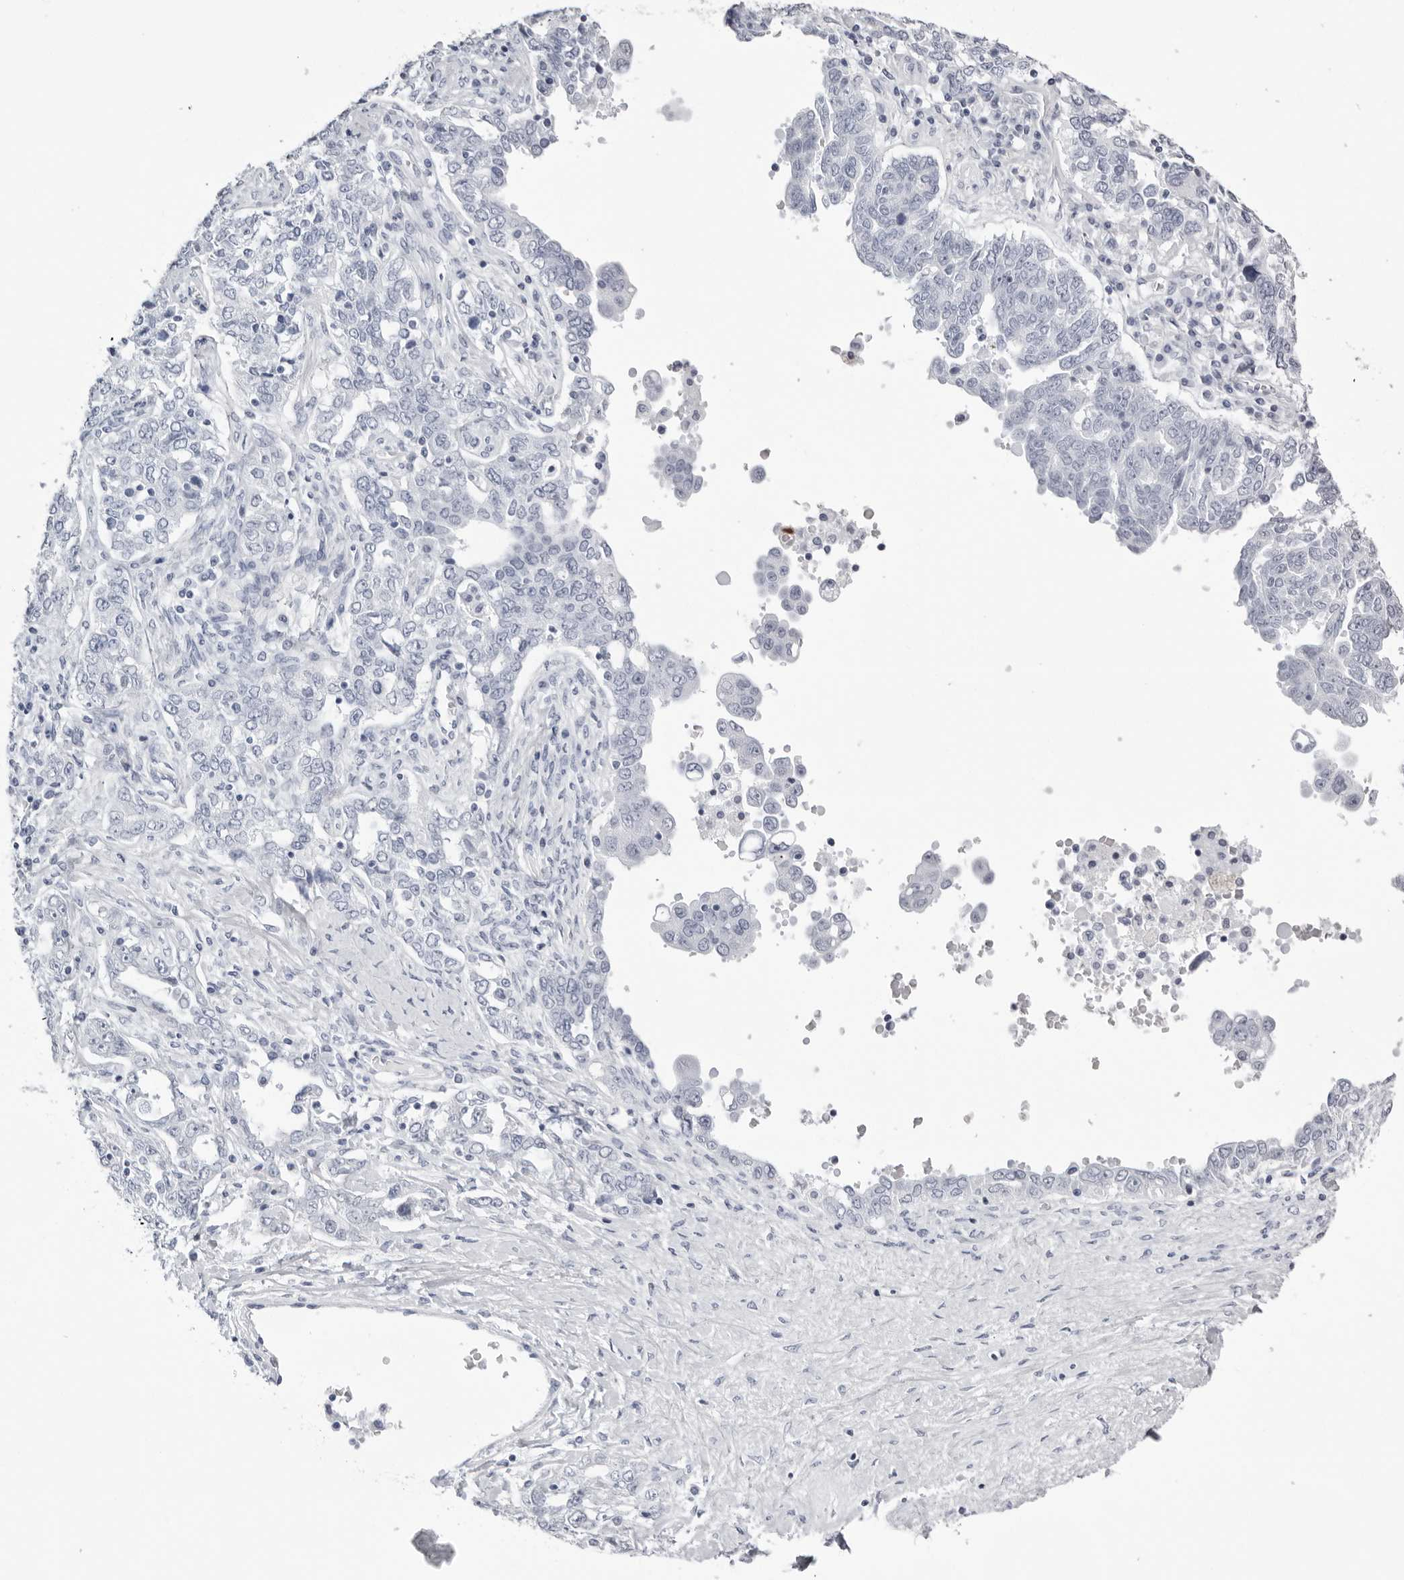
{"staining": {"intensity": "negative", "quantity": "none", "location": "none"}, "tissue": "ovarian cancer", "cell_type": "Tumor cells", "image_type": "cancer", "snomed": [{"axis": "morphology", "description": "Carcinoma, endometroid"}, {"axis": "topography", "description": "Ovary"}], "caption": "The micrograph demonstrates no significant staining in tumor cells of endometroid carcinoma (ovarian).", "gene": "TMOD4", "patient": {"sex": "female", "age": 62}}